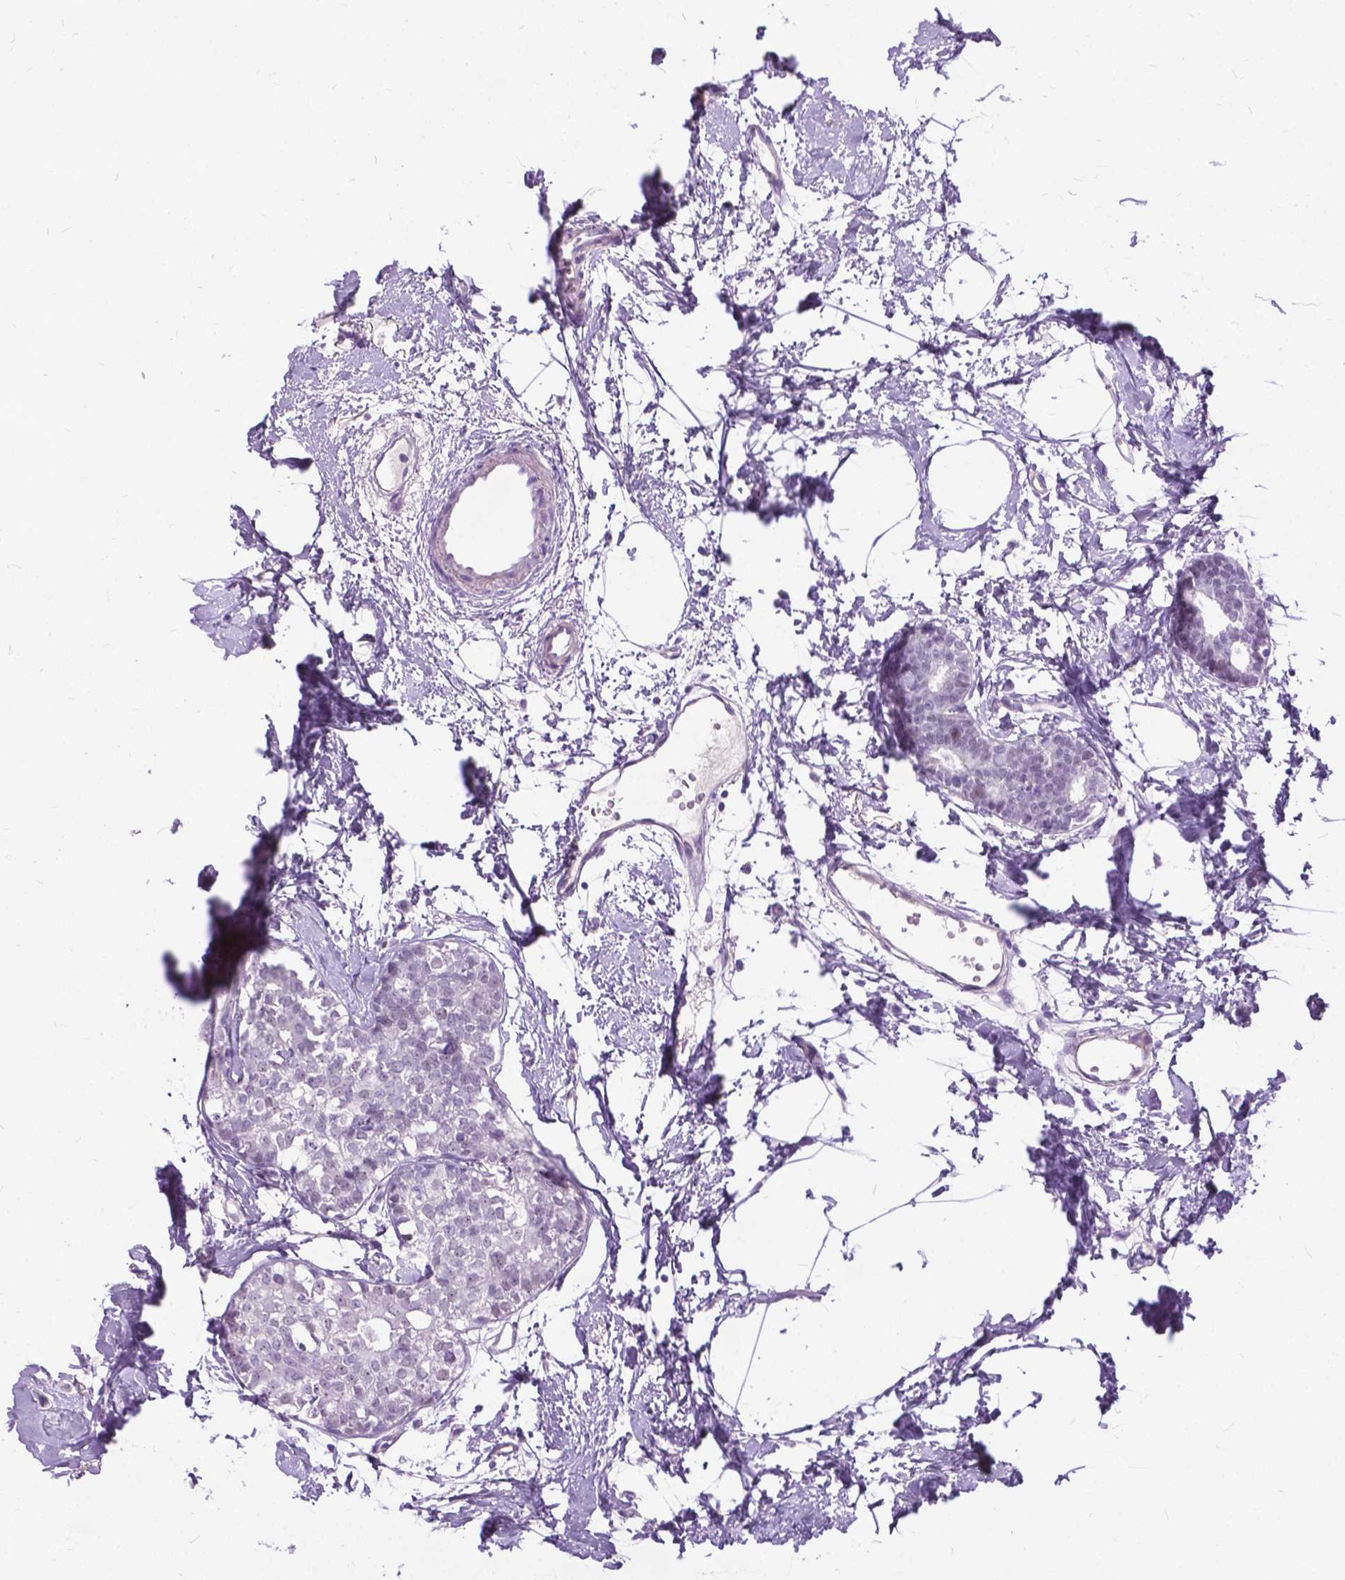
{"staining": {"intensity": "negative", "quantity": "none", "location": "none"}, "tissue": "breast cancer", "cell_type": "Tumor cells", "image_type": "cancer", "snomed": [{"axis": "morphology", "description": "Duct carcinoma"}, {"axis": "topography", "description": "Breast"}], "caption": "An image of invasive ductal carcinoma (breast) stained for a protein exhibits no brown staining in tumor cells.", "gene": "PROB1", "patient": {"sex": "female", "age": 40}}